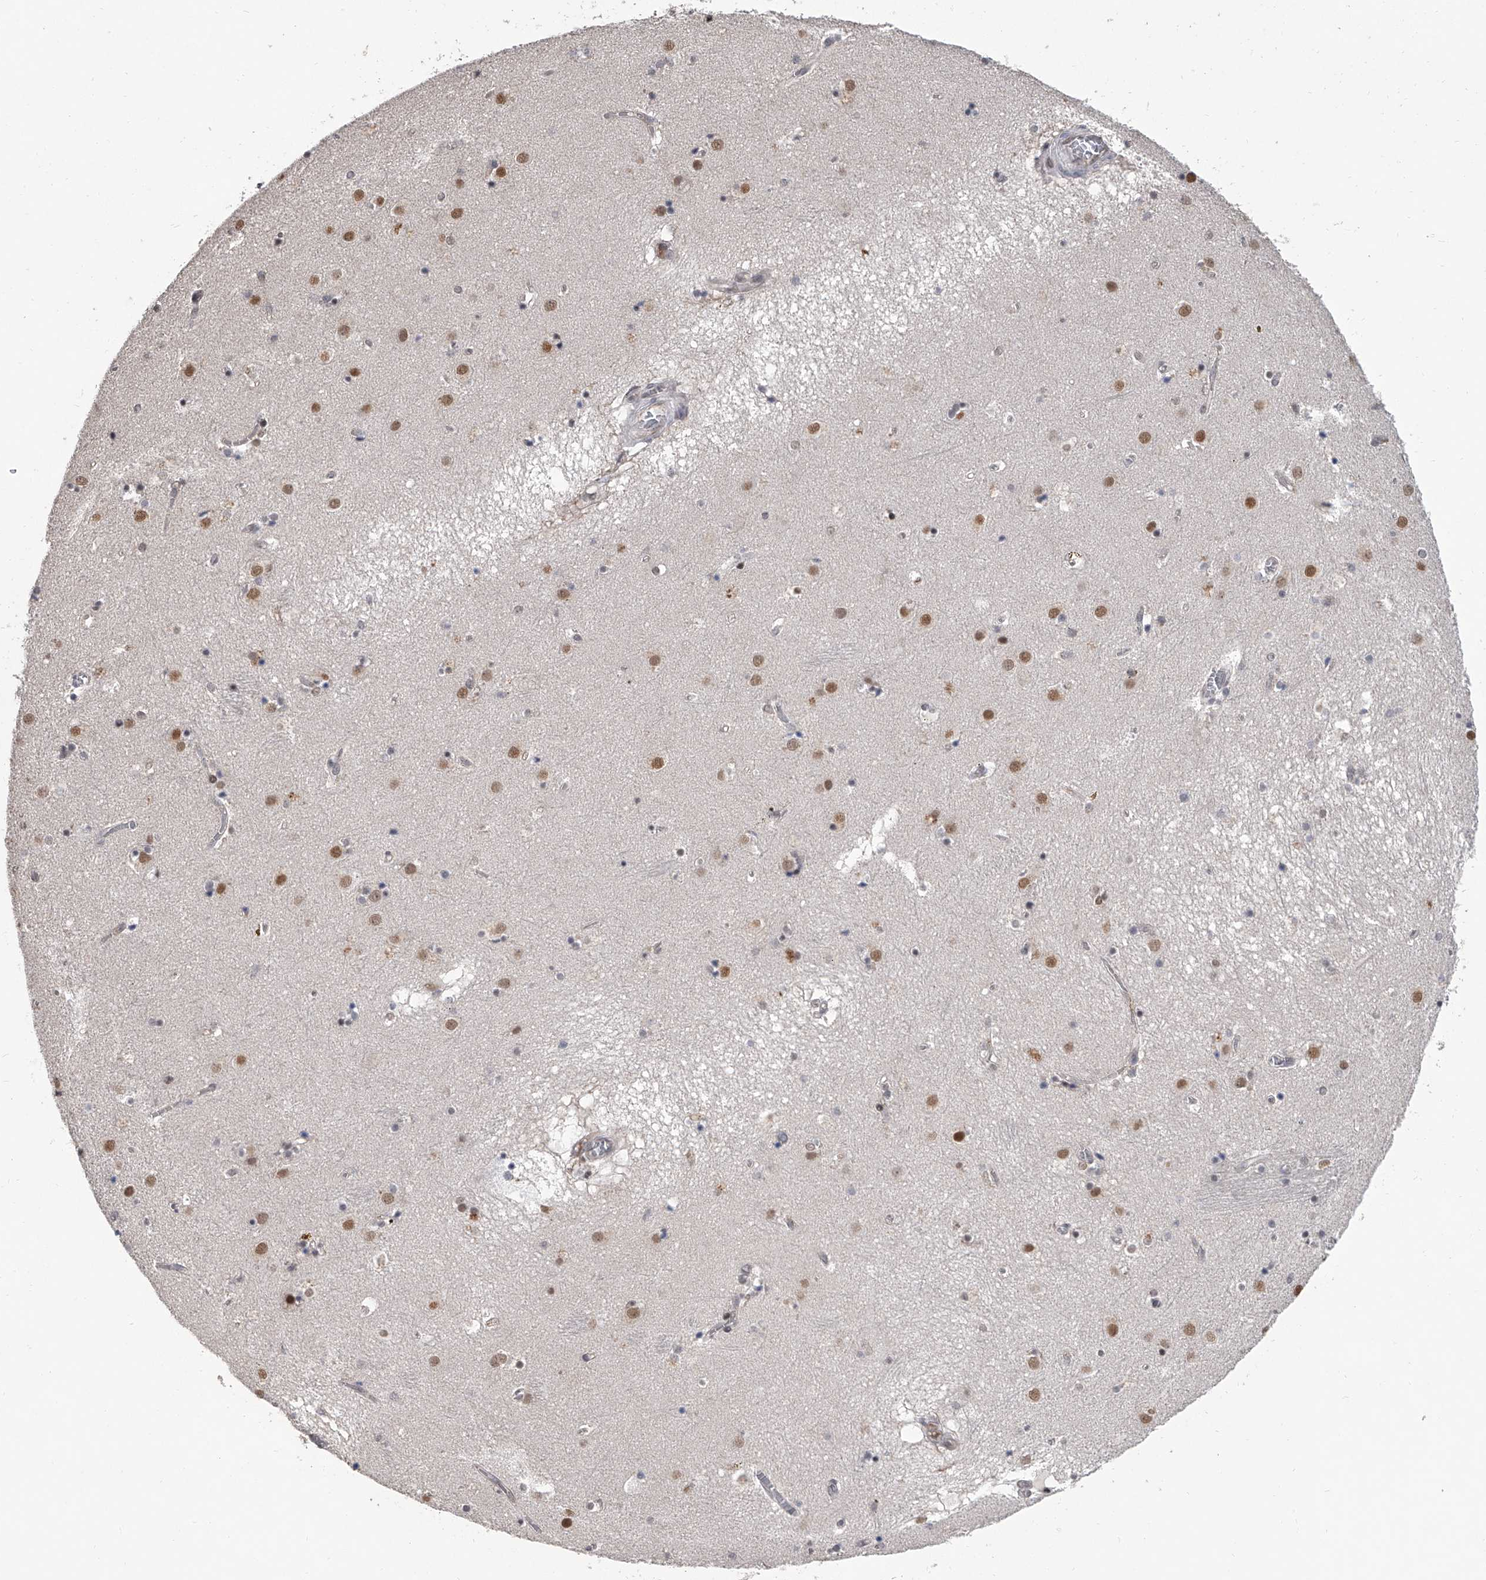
{"staining": {"intensity": "weak", "quantity": "<25%", "location": "nuclear"}, "tissue": "caudate", "cell_type": "Glial cells", "image_type": "normal", "snomed": [{"axis": "morphology", "description": "Normal tissue, NOS"}, {"axis": "topography", "description": "Lateral ventricle wall"}], "caption": "This photomicrograph is of benign caudate stained with immunohistochemistry (IHC) to label a protein in brown with the nuclei are counter-stained blue. There is no positivity in glial cells.", "gene": "ZNF426", "patient": {"sex": "male", "age": 70}}